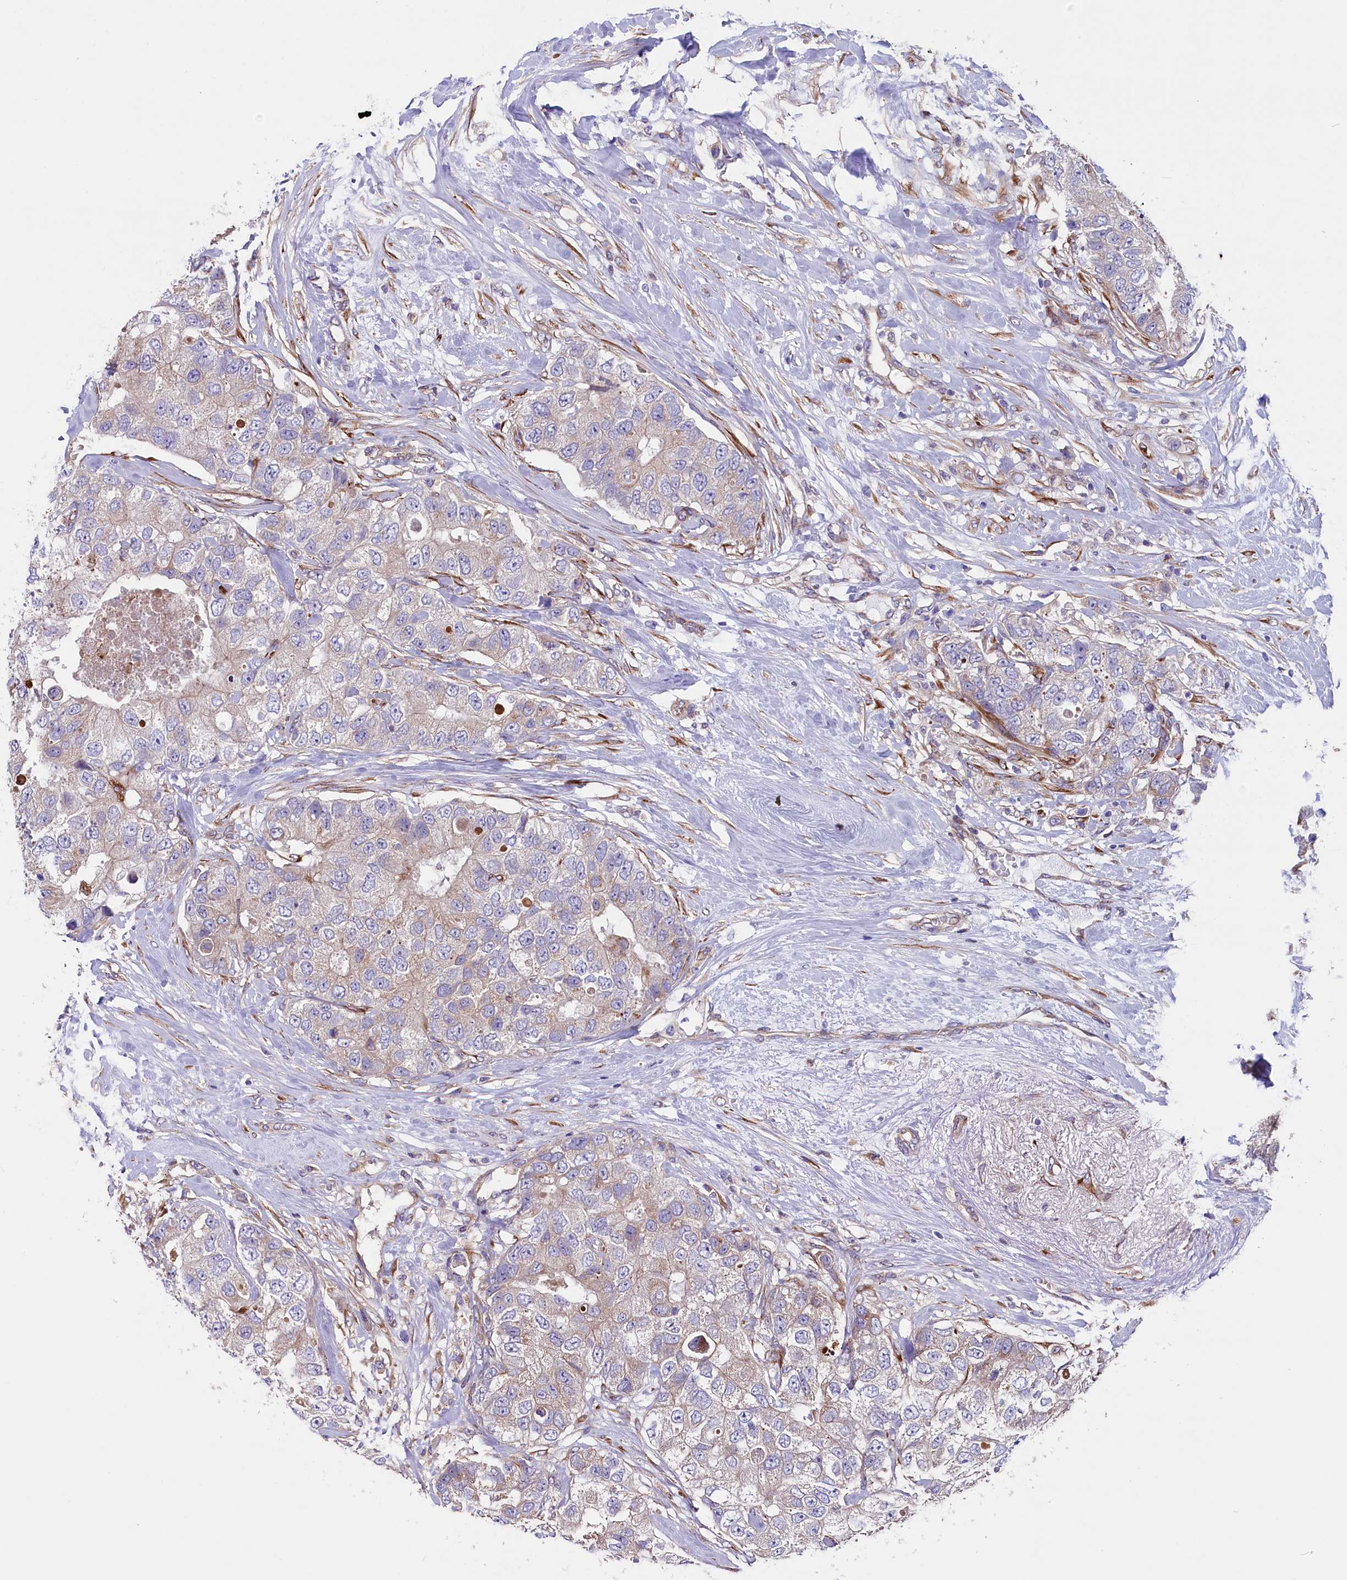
{"staining": {"intensity": "weak", "quantity": "<25%", "location": "cytoplasmic/membranous"}, "tissue": "breast cancer", "cell_type": "Tumor cells", "image_type": "cancer", "snomed": [{"axis": "morphology", "description": "Duct carcinoma"}, {"axis": "topography", "description": "Breast"}], "caption": "Immunohistochemistry micrograph of neoplastic tissue: human breast cancer stained with DAB reveals no significant protein positivity in tumor cells. (DAB IHC visualized using brightfield microscopy, high magnification).", "gene": "GPR108", "patient": {"sex": "female", "age": 62}}